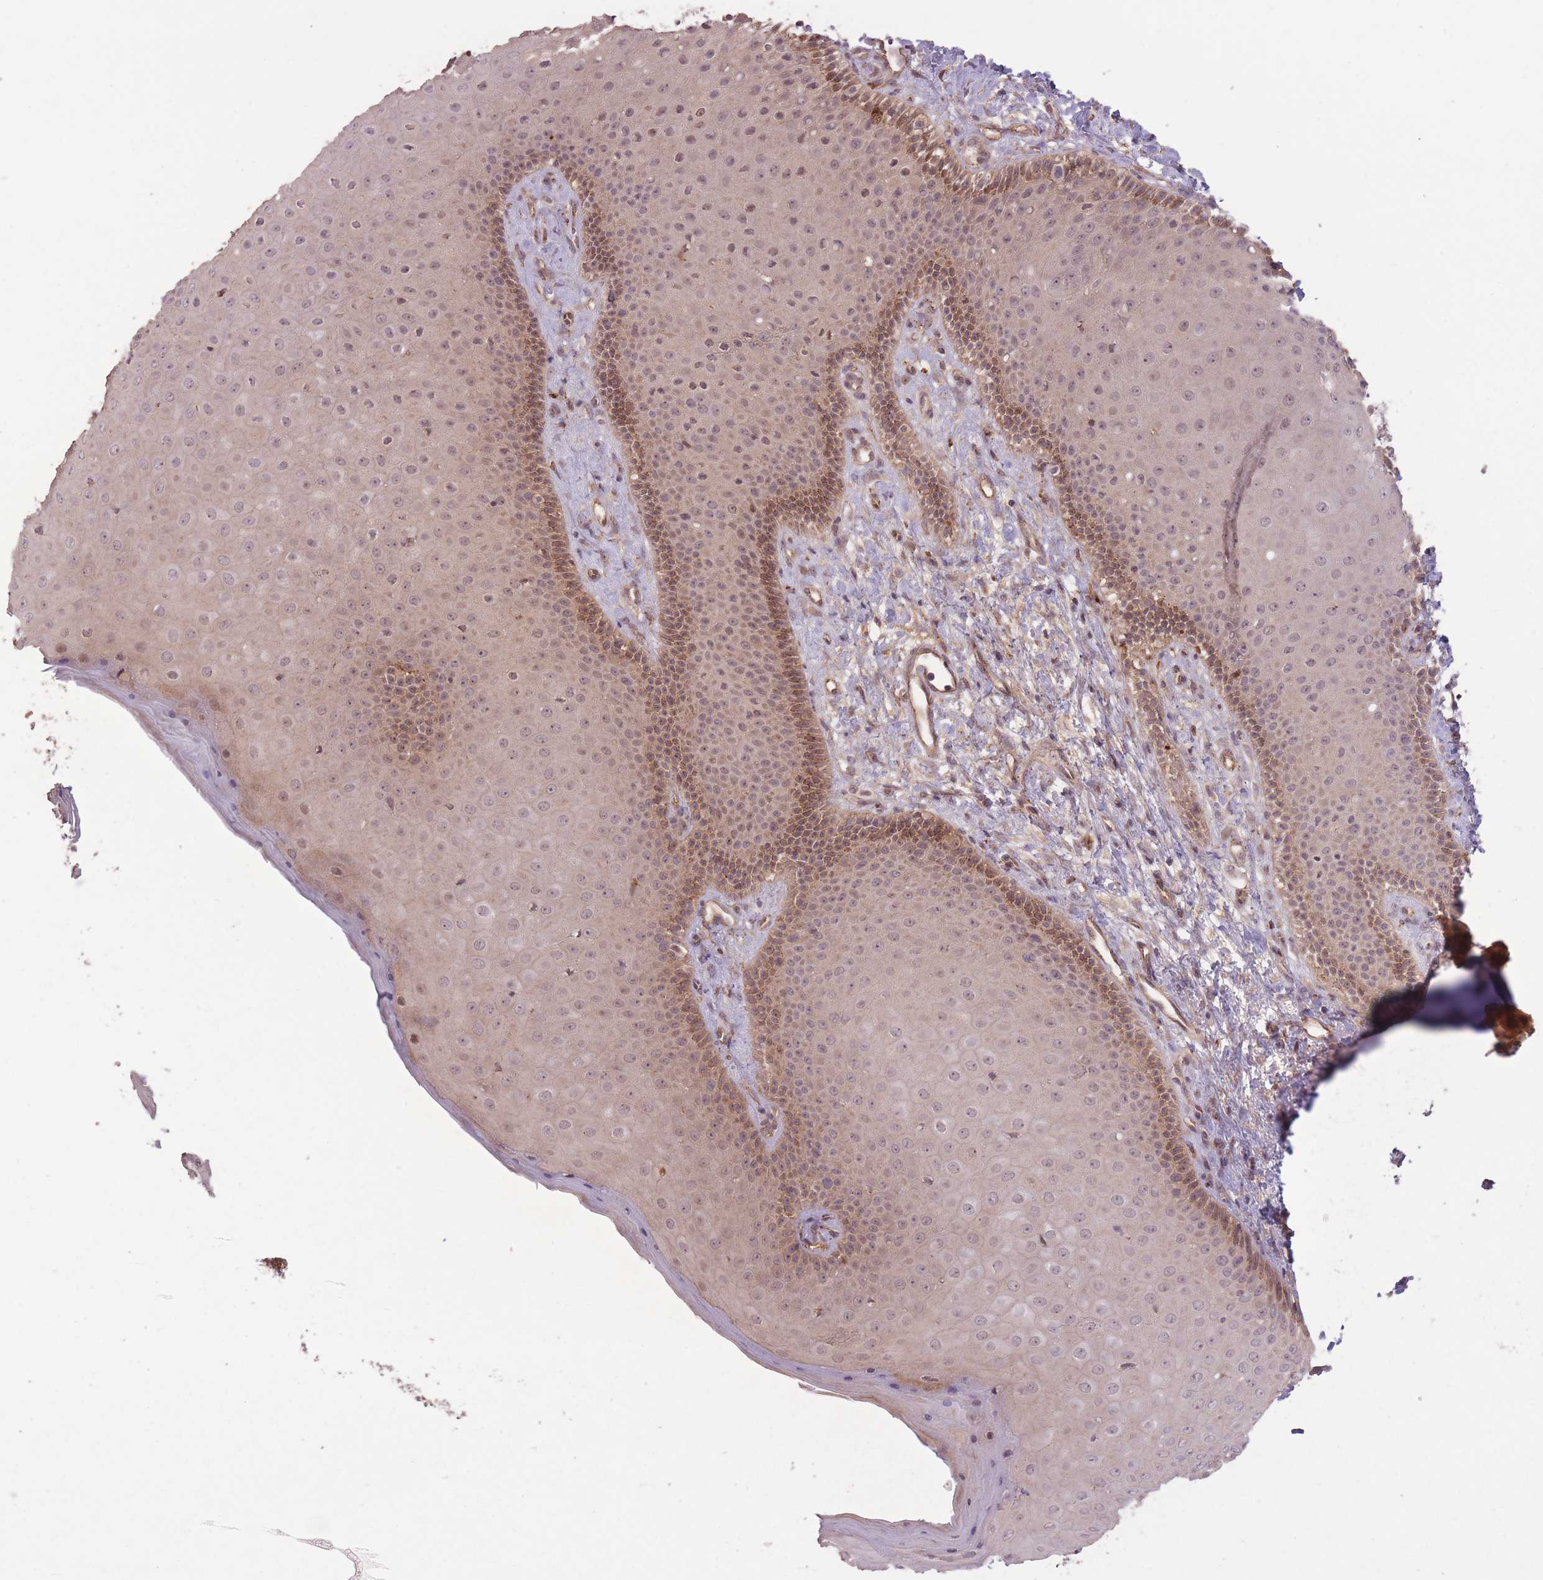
{"staining": {"intensity": "moderate", "quantity": "25%-75%", "location": "cytoplasmic/membranous,nuclear"}, "tissue": "skin", "cell_type": "Epidermal cells", "image_type": "normal", "snomed": [{"axis": "morphology", "description": "Normal tissue, NOS"}, {"axis": "topography", "description": "Anal"}], "caption": "Immunohistochemical staining of unremarkable skin demonstrates moderate cytoplasmic/membranous,nuclear protein positivity in about 25%-75% of epidermal cells. The staining was performed using DAB, with brown indicating positive protein expression. Nuclei are stained blue with hematoxylin.", "gene": "POLR3F", "patient": {"sex": "male", "age": 80}}